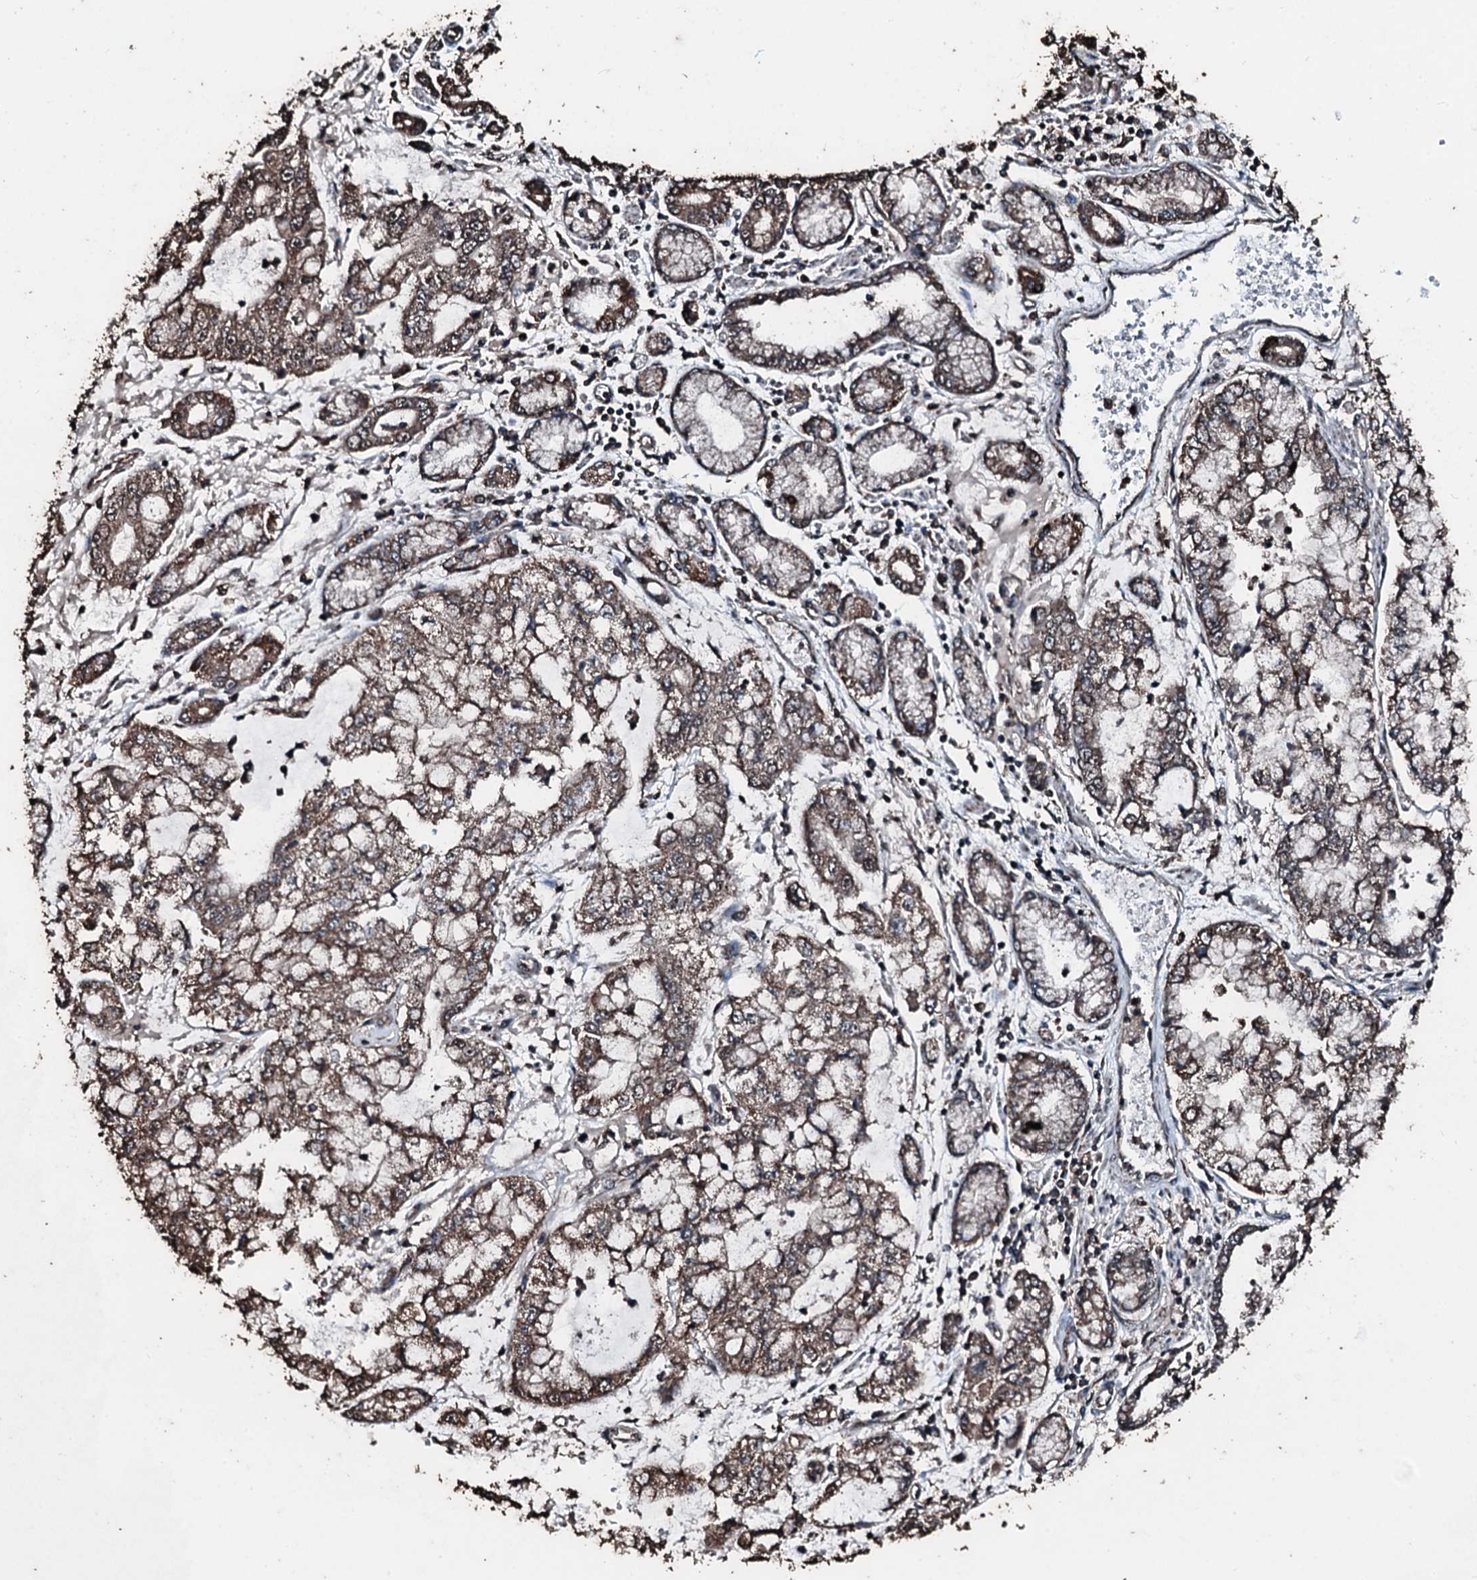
{"staining": {"intensity": "weak", "quantity": ">75%", "location": "cytoplasmic/membranous"}, "tissue": "stomach cancer", "cell_type": "Tumor cells", "image_type": "cancer", "snomed": [{"axis": "morphology", "description": "Adenocarcinoma, NOS"}, {"axis": "topography", "description": "Stomach"}], "caption": "Protein analysis of stomach adenocarcinoma tissue demonstrates weak cytoplasmic/membranous positivity in about >75% of tumor cells. The staining was performed using DAB (3,3'-diaminobenzidine) to visualize the protein expression in brown, while the nuclei were stained in blue with hematoxylin (Magnification: 20x).", "gene": "FAAP24", "patient": {"sex": "male", "age": 76}}